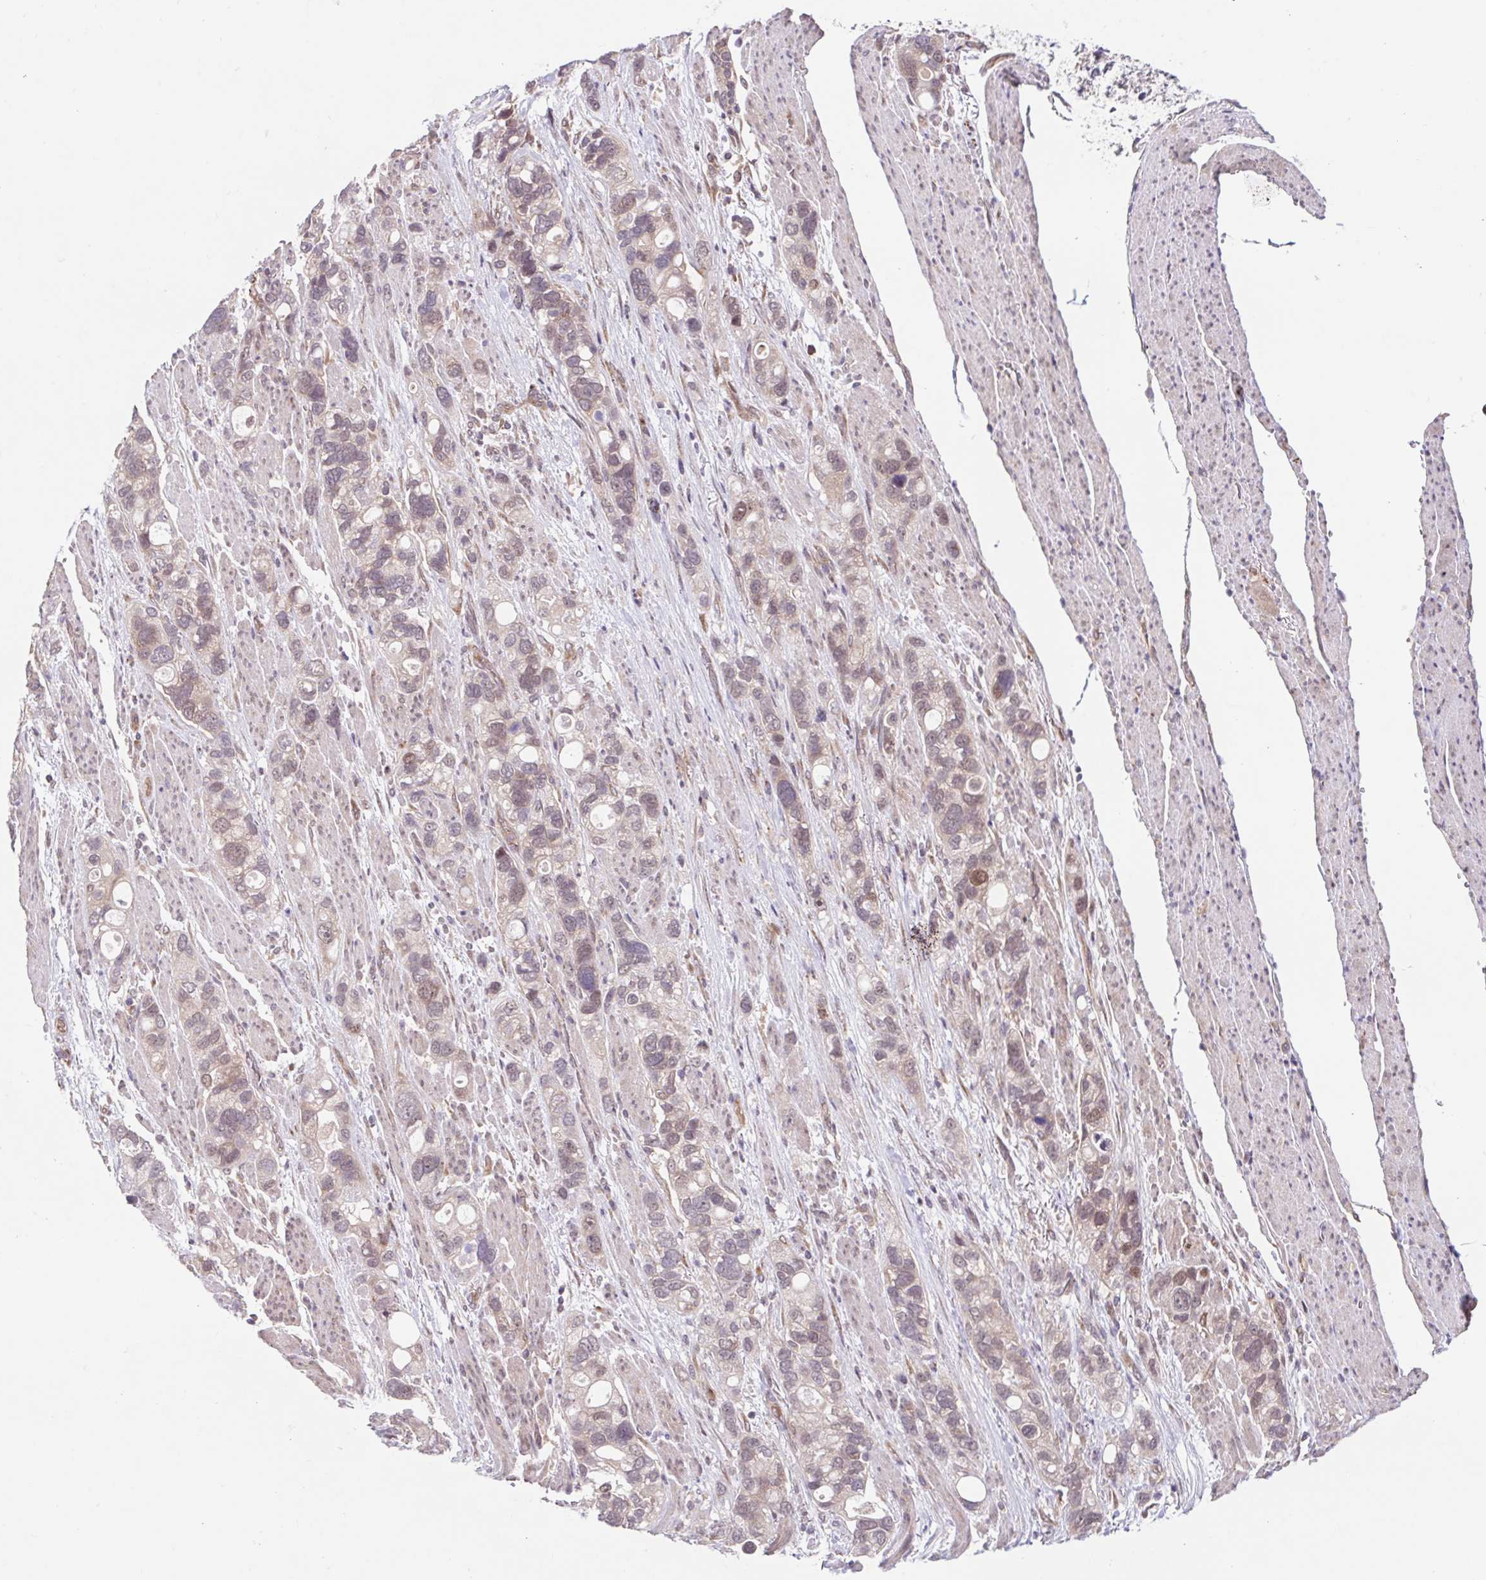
{"staining": {"intensity": "weak", "quantity": "<25%", "location": "nuclear"}, "tissue": "stomach cancer", "cell_type": "Tumor cells", "image_type": "cancer", "snomed": [{"axis": "morphology", "description": "Adenocarcinoma, NOS"}, {"axis": "topography", "description": "Stomach, upper"}], "caption": "Tumor cells are negative for protein expression in human stomach adenocarcinoma. The staining is performed using DAB brown chromogen with nuclei counter-stained in using hematoxylin.", "gene": "HFE", "patient": {"sex": "female", "age": 81}}